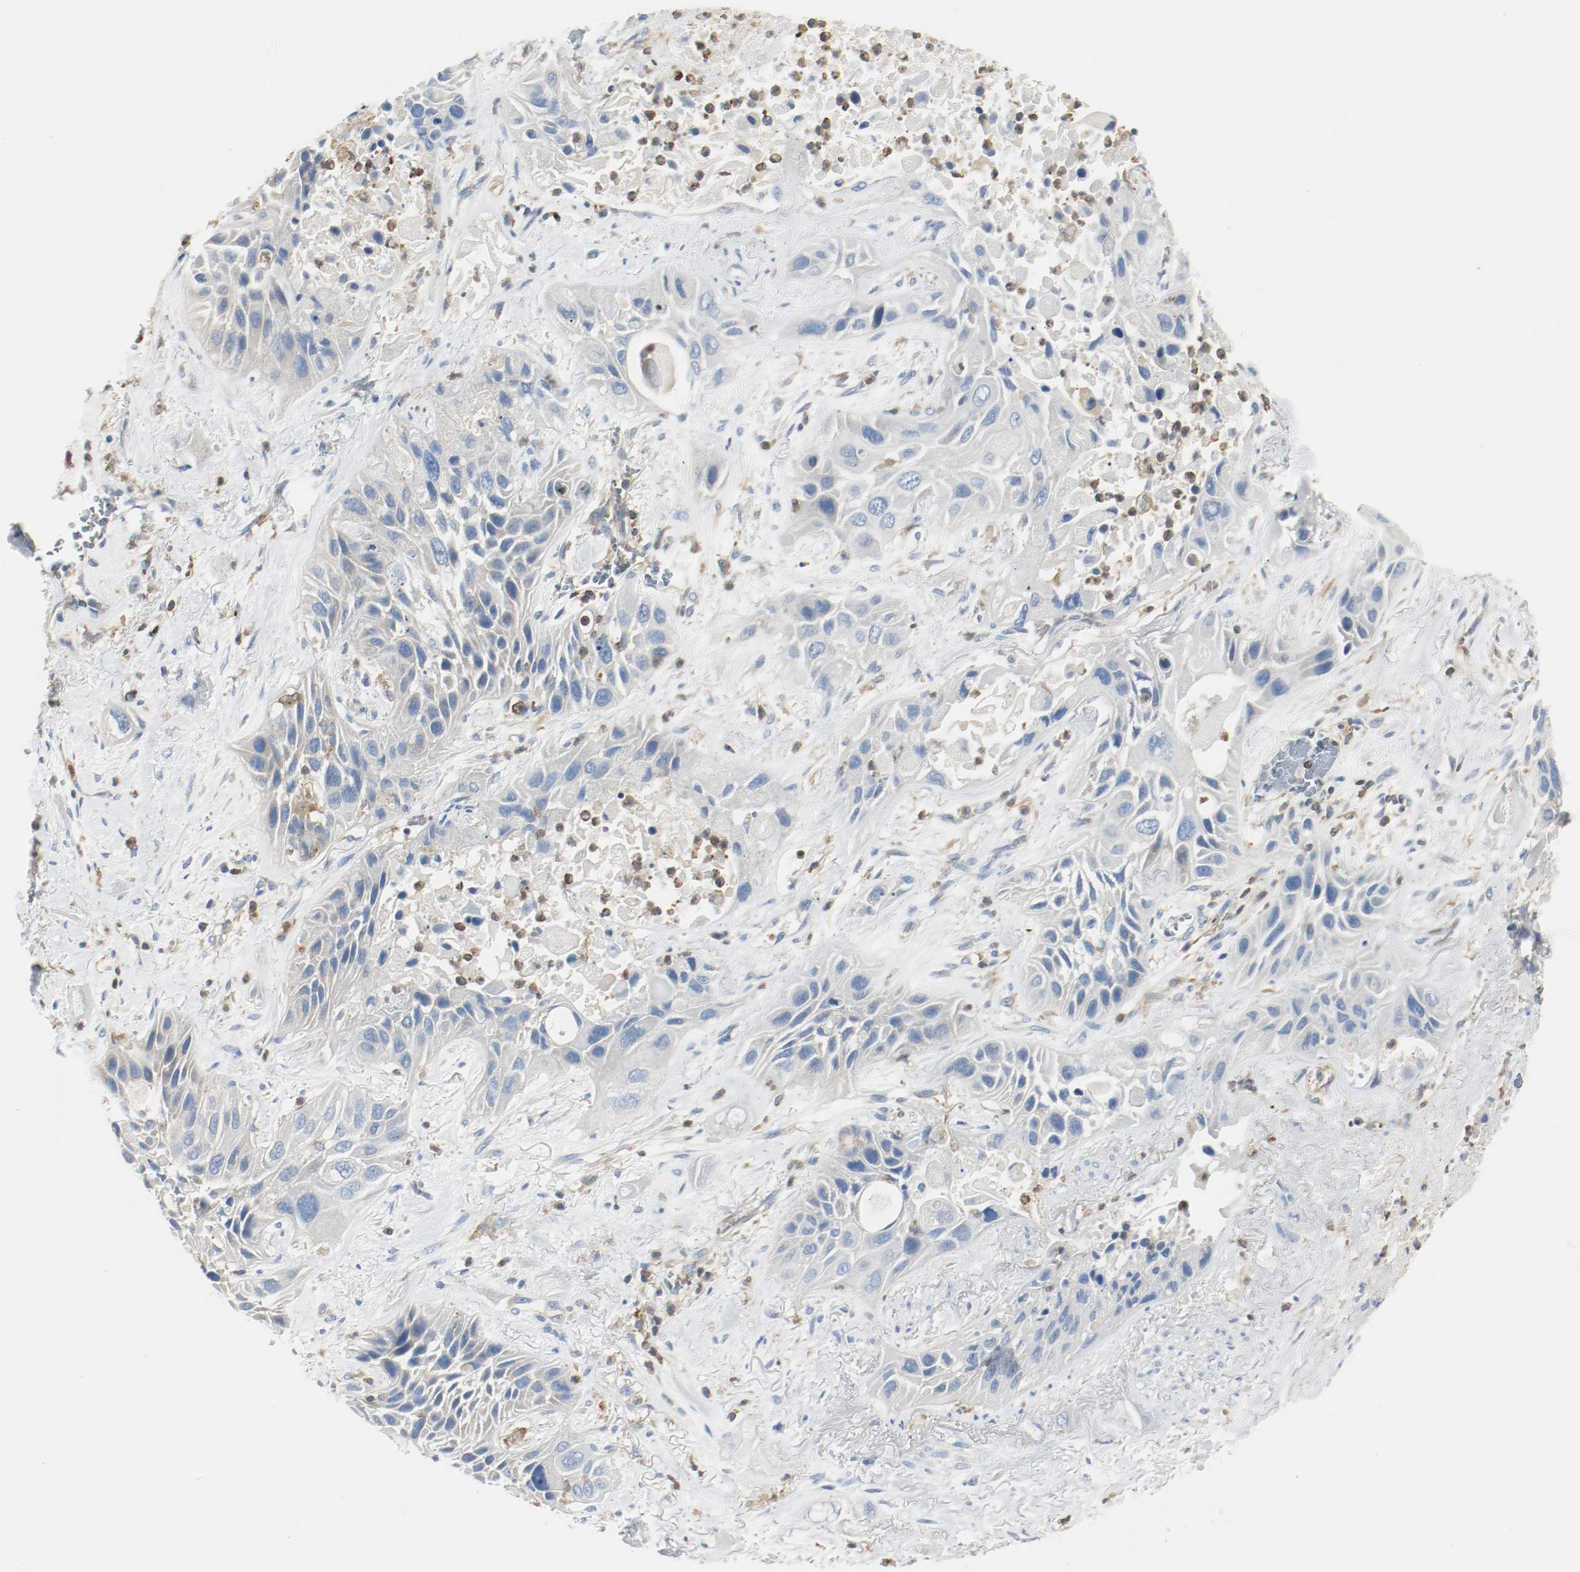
{"staining": {"intensity": "negative", "quantity": "none", "location": "none"}, "tissue": "lung cancer", "cell_type": "Tumor cells", "image_type": "cancer", "snomed": [{"axis": "morphology", "description": "Squamous cell carcinoma, NOS"}, {"axis": "topography", "description": "Lung"}], "caption": "Micrograph shows no protein positivity in tumor cells of lung squamous cell carcinoma tissue.", "gene": "ARPC1B", "patient": {"sex": "female", "age": 76}}